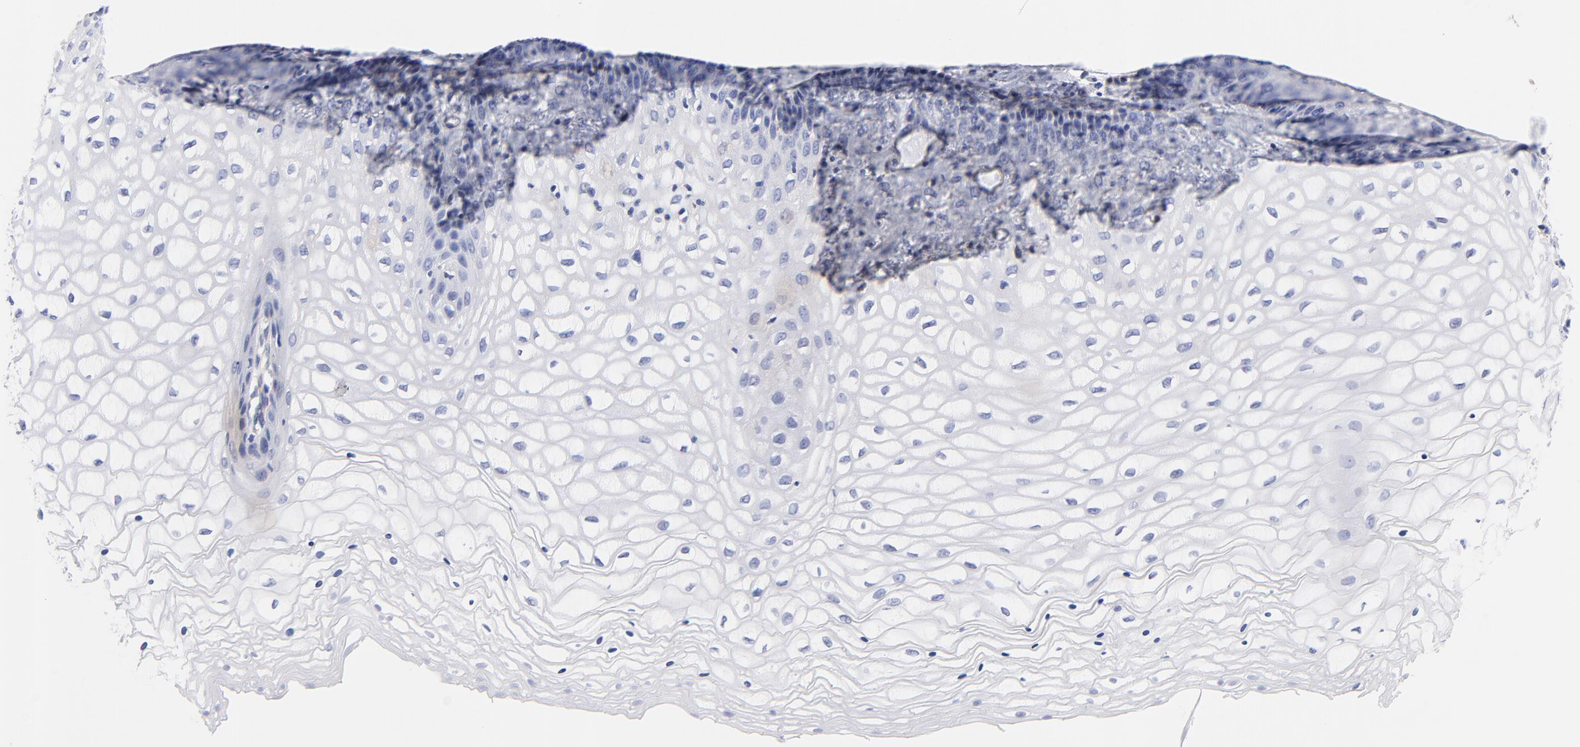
{"staining": {"intensity": "weak", "quantity": "<25%", "location": "cytoplasmic/membranous"}, "tissue": "vagina", "cell_type": "Squamous epithelial cells", "image_type": "normal", "snomed": [{"axis": "morphology", "description": "Normal tissue, NOS"}, {"axis": "topography", "description": "Vagina"}], "caption": "Squamous epithelial cells show no significant protein positivity in unremarkable vagina.", "gene": "HS3ST1", "patient": {"sex": "female", "age": 34}}